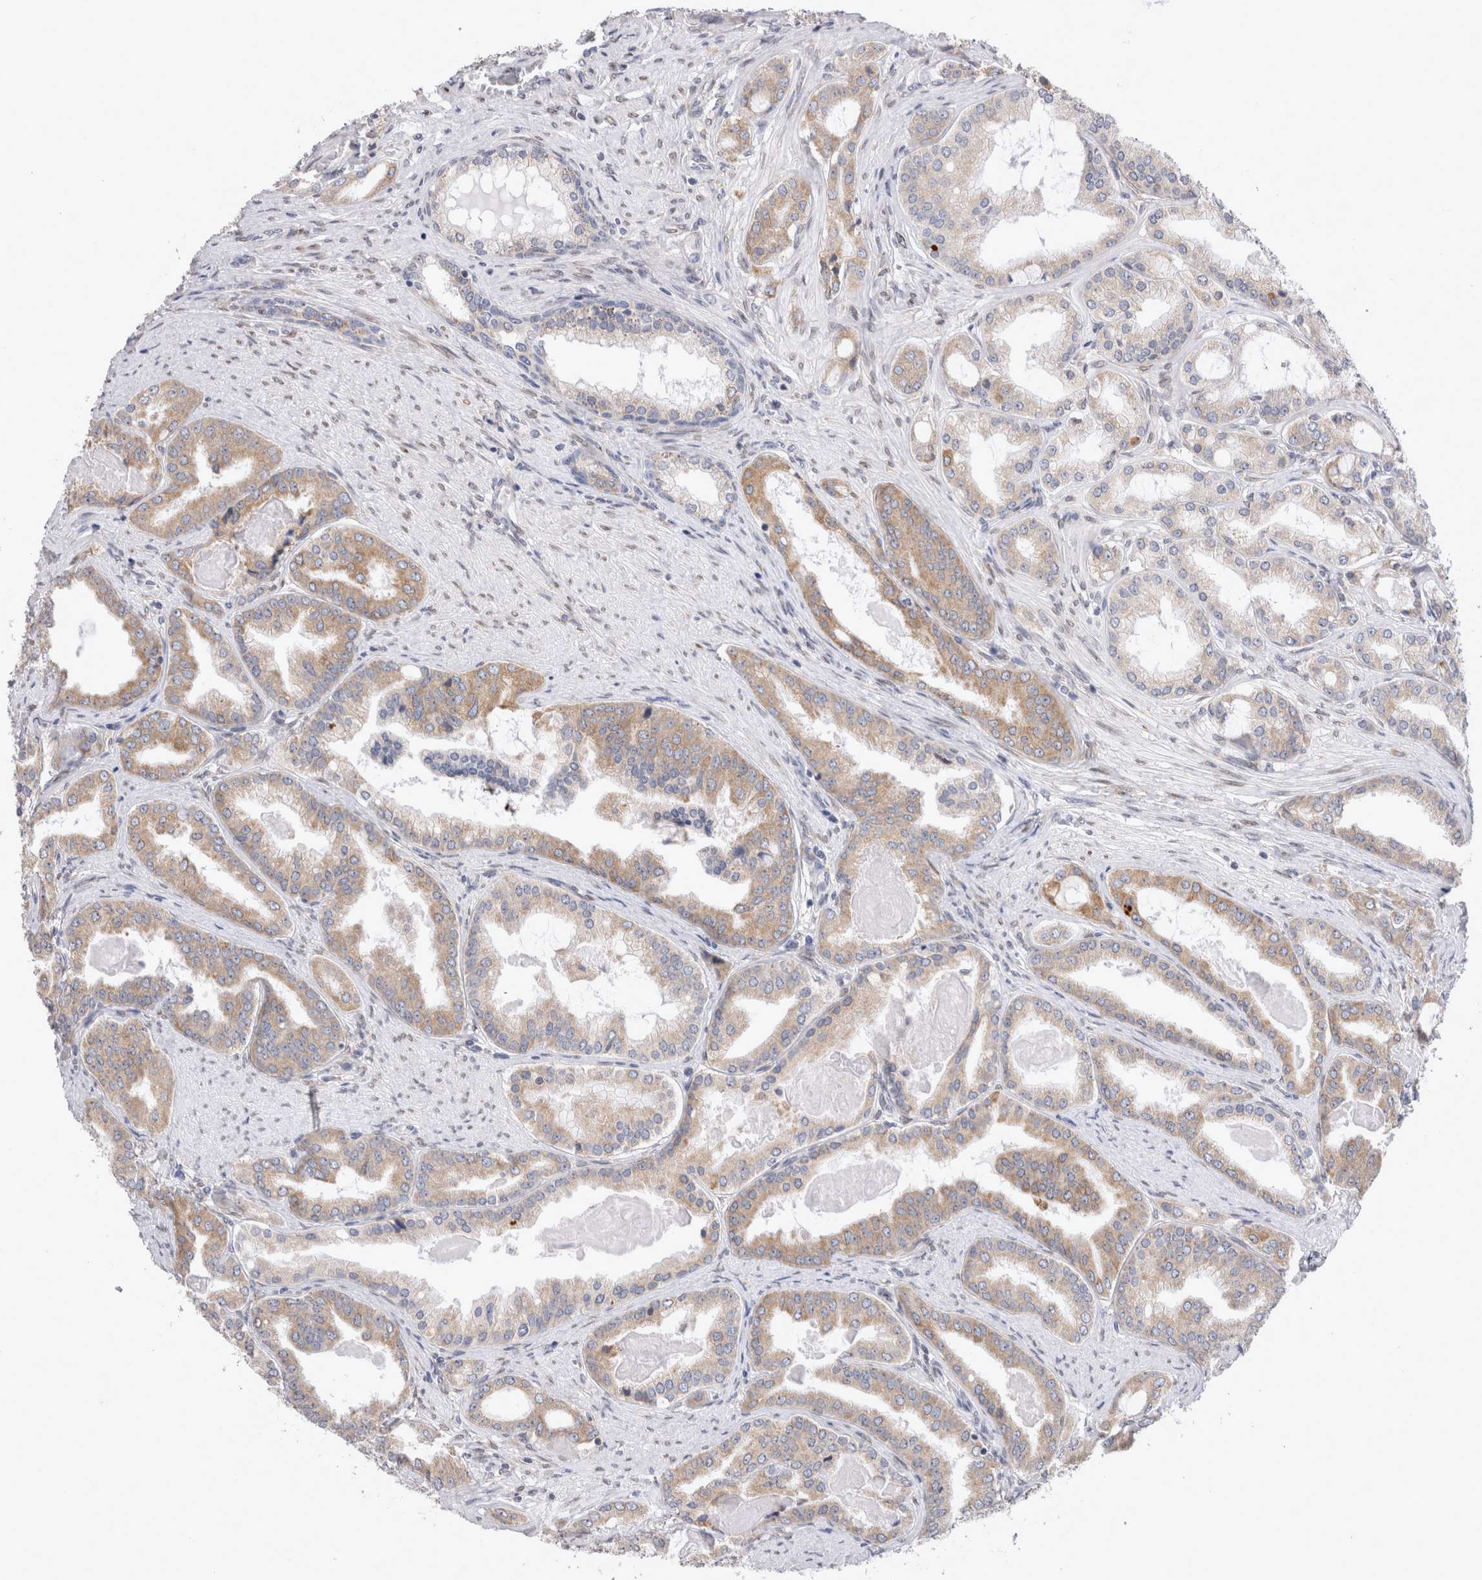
{"staining": {"intensity": "weak", "quantity": ">75%", "location": "cytoplasmic/membranous"}, "tissue": "prostate cancer", "cell_type": "Tumor cells", "image_type": "cancer", "snomed": [{"axis": "morphology", "description": "Adenocarcinoma, High grade"}, {"axis": "topography", "description": "Prostate"}], "caption": "DAB immunohistochemical staining of human adenocarcinoma (high-grade) (prostate) displays weak cytoplasmic/membranous protein positivity in about >75% of tumor cells.", "gene": "VCPIP1", "patient": {"sex": "male", "age": 60}}